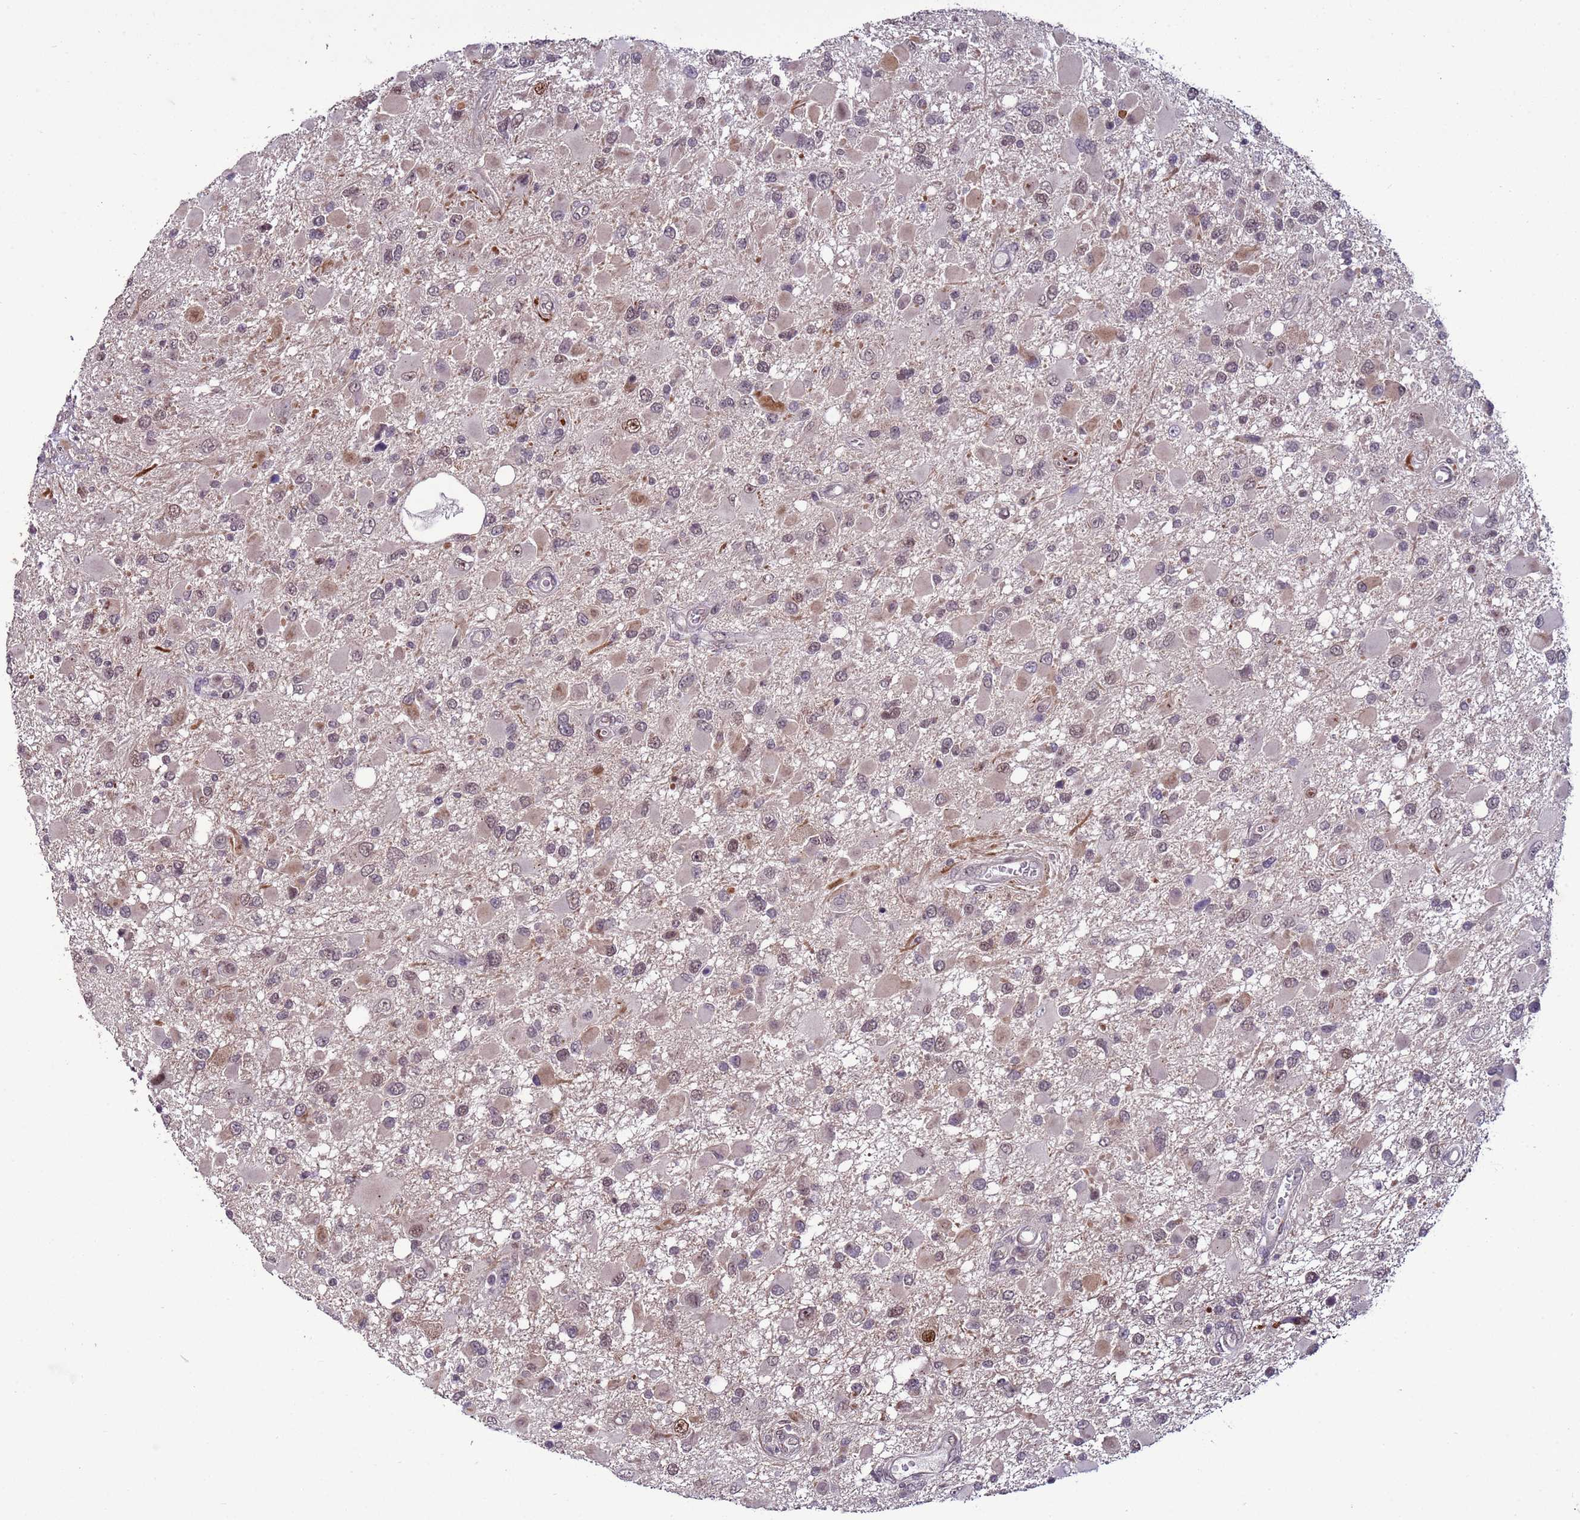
{"staining": {"intensity": "negative", "quantity": "none", "location": "none"}, "tissue": "glioma", "cell_type": "Tumor cells", "image_type": "cancer", "snomed": [{"axis": "morphology", "description": "Glioma, malignant, High grade"}, {"axis": "topography", "description": "Brain"}], "caption": "High-grade glioma (malignant) was stained to show a protein in brown. There is no significant positivity in tumor cells. The staining is performed using DAB (3,3'-diaminobenzidine) brown chromogen with nuclei counter-stained in using hematoxylin.", "gene": "SHC3", "patient": {"sex": "male", "age": 53}}